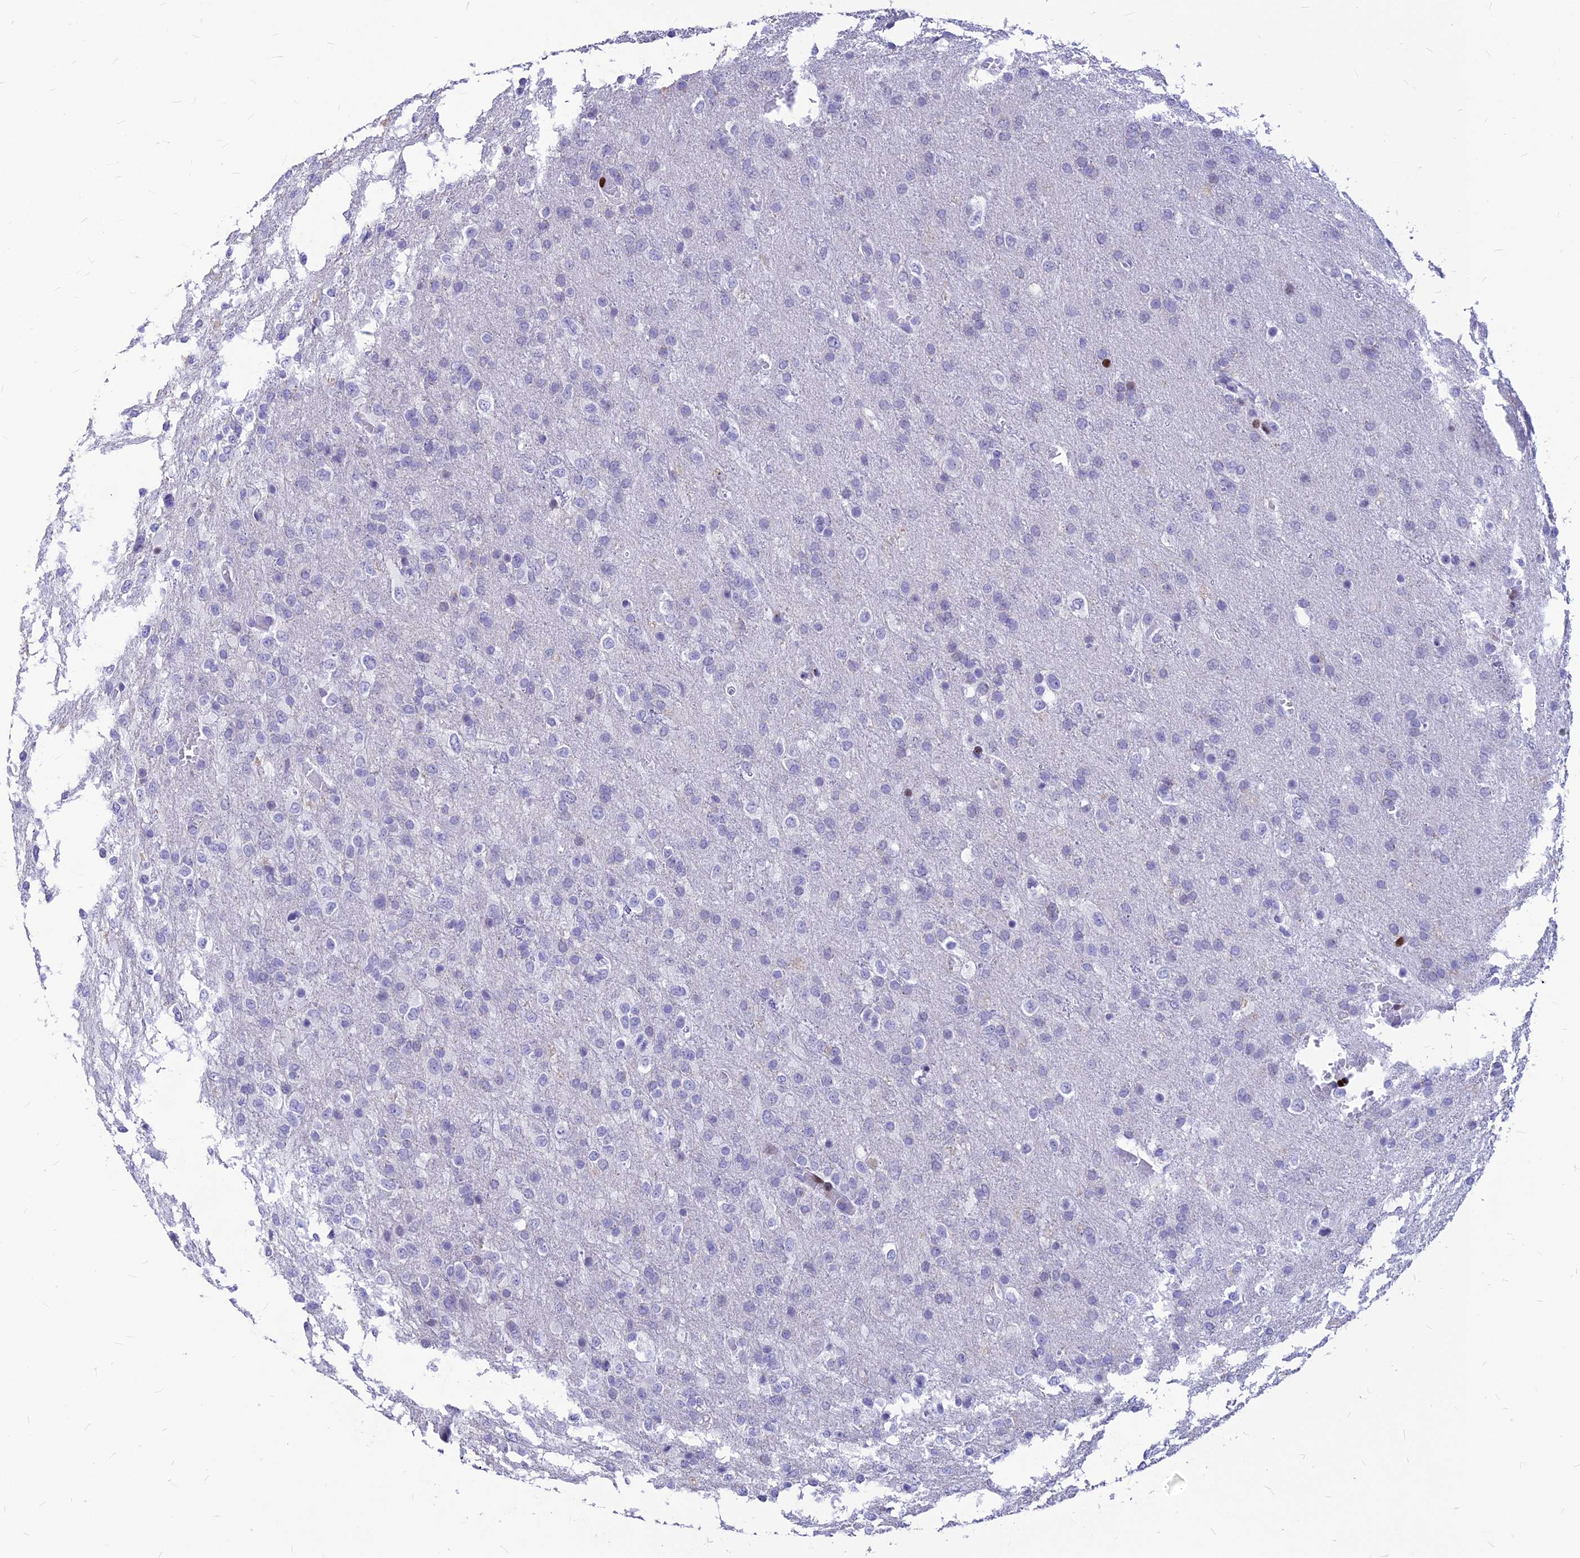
{"staining": {"intensity": "negative", "quantity": "none", "location": "none"}, "tissue": "glioma", "cell_type": "Tumor cells", "image_type": "cancer", "snomed": [{"axis": "morphology", "description": "Glioma, malignant, High grade"}, {"axis": "topography", "description": "Brain"}], "caption": "There is no significant staining in tumor cells of malignant high-grade glioma. (DAB (3,3'-diaminobenzidine) immunohistochemistry, high magnification).", "gene": "PRPS1", "patient": {"sex": "female", "age": 74}}